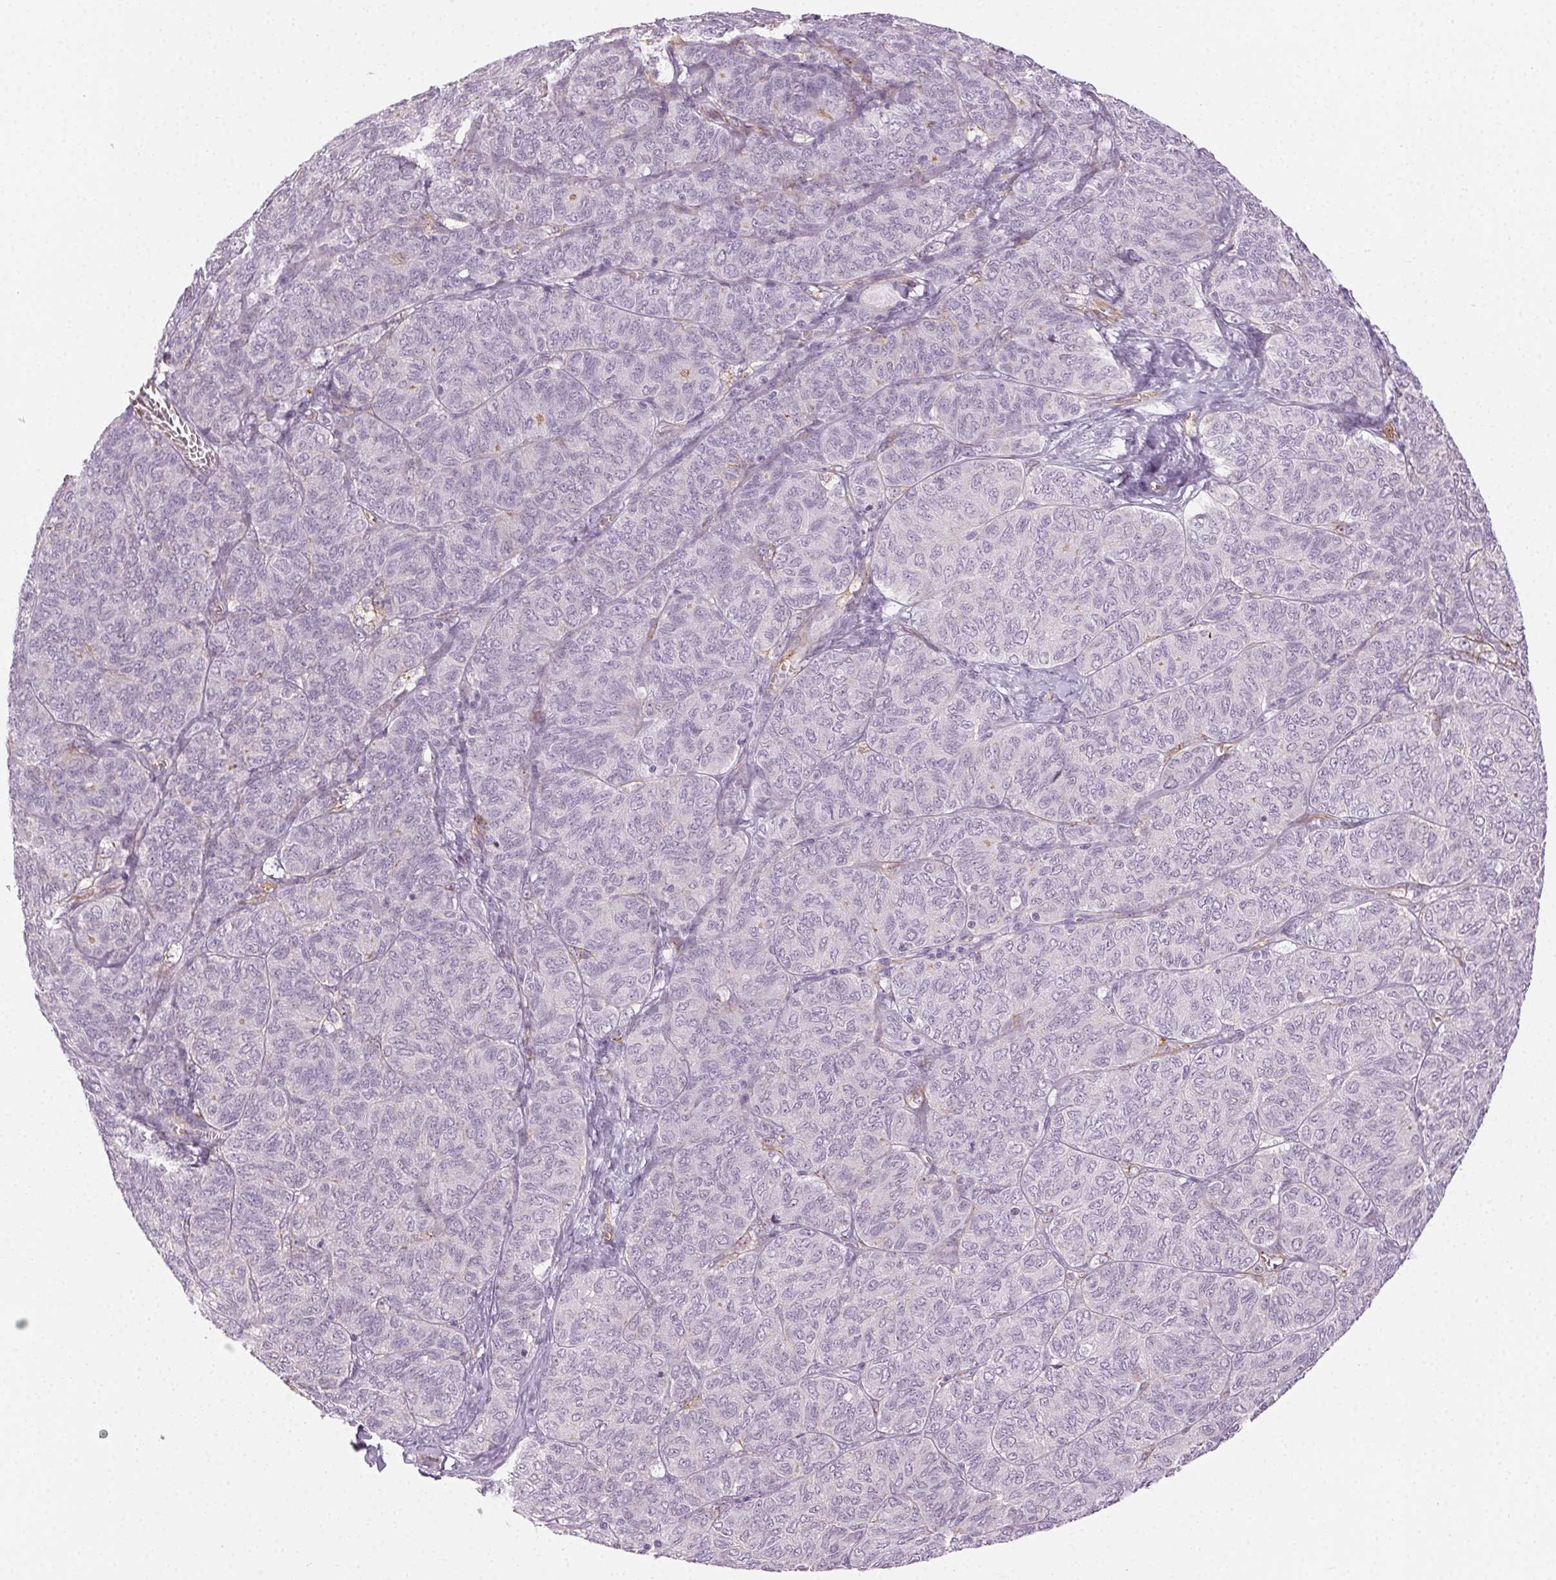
{"staining": {"intensity": "negative", "quantity": "none", "location": "none"}, "tissue": "ovarian cancer", "cell_type": "Tumor cells", "image_type": "cancer", "snomed": [{"axis": "morphology", "description": "Carcinoma, endometroid"}, {"axis": "topography", "description": "Ovary"}], "caption": "A high-resolution photomicrograph shows IHC staining of ovarian cancer (endometroid carcinoma), which shows no significant expression in tumor cells.", "gene": "AIF1L", "patient": {"sex": "female", "age": 80}}